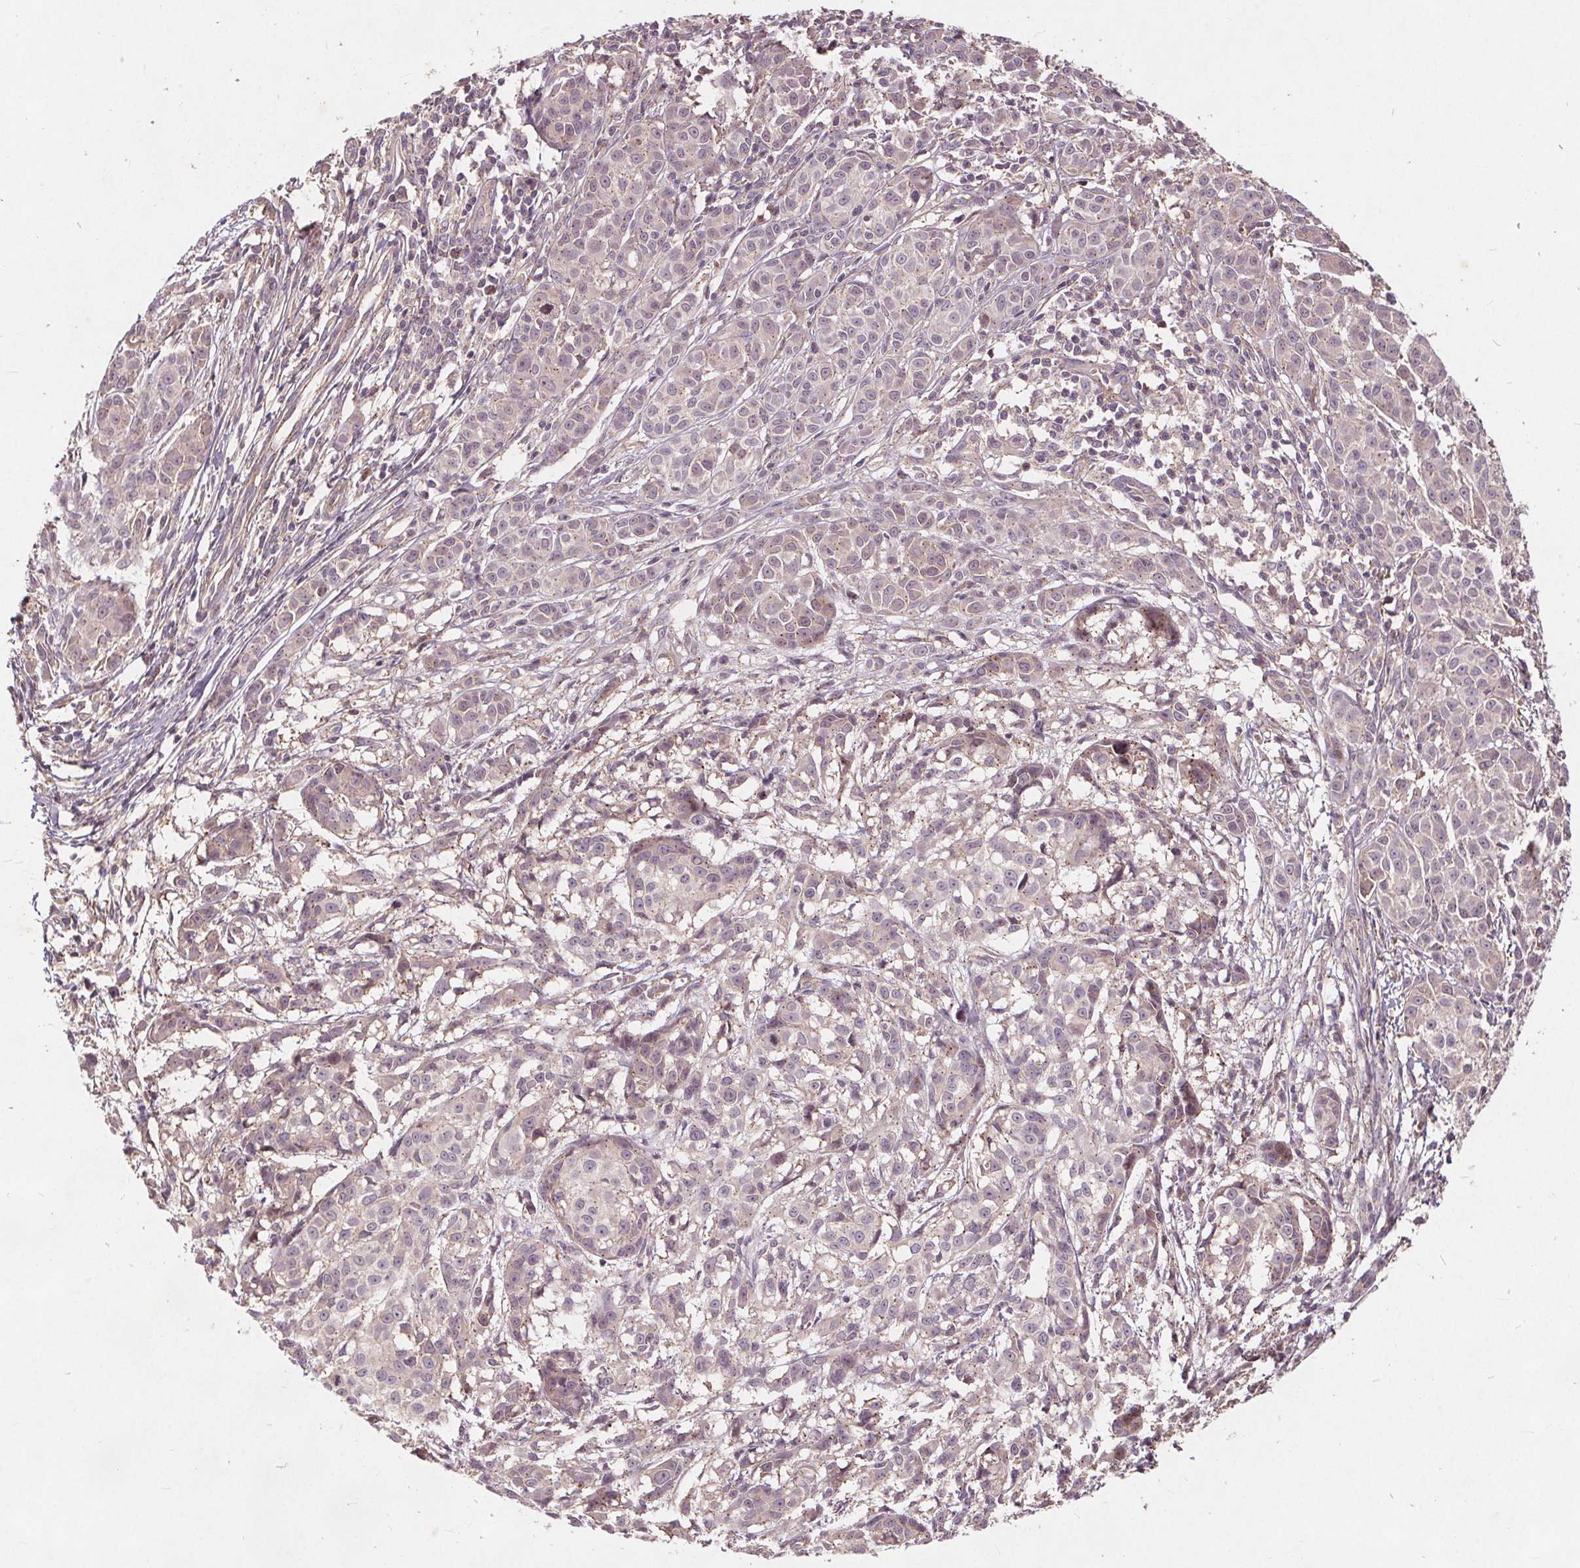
{"staining": {"intensity": "weak", "quantity": "<25%", "location": "cytoplasmic/membranous"}, "tissue": "melanoma", "cell_type": "Tumor cells", "image_type": "cancer", "snomed": [{"axis": "morphology", "description": "Malignant melanoma, NOS"}, {"axis": "topography", "description": "Skin"}], "caption": "DAB immunohistochemical staining of human melanoma reveals no significant expression in tumor cells.", "gene": "CSNK1G2", "patient": {"sex": "male", "age": 48}}